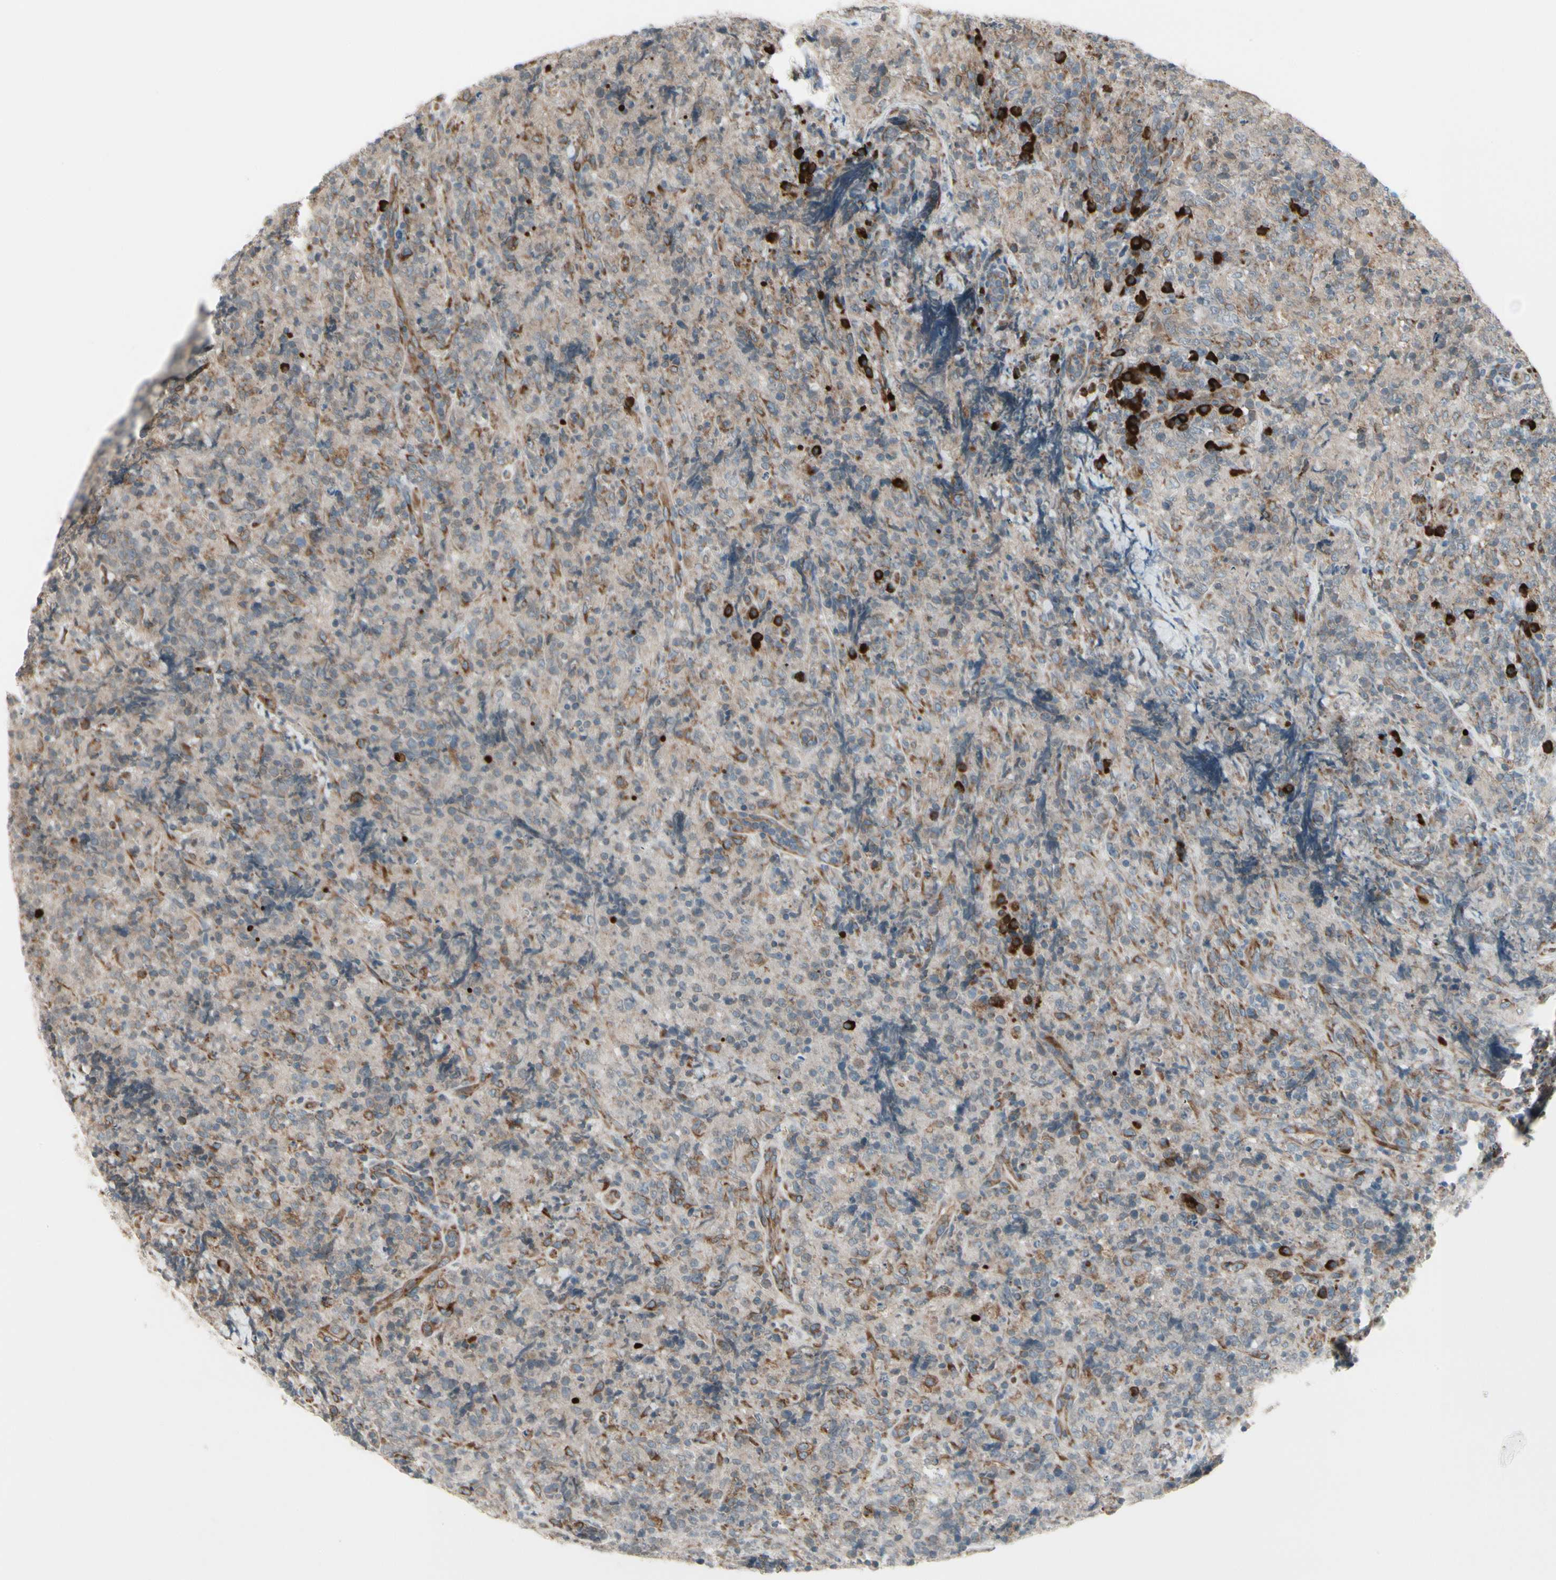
{"staining": {"intensity": "weak", "quantity": "25%-75%", "location": "cytoplasmic/membranous"}, "tissue": "lymphoma", "cell_type": "Tumor cells", "image_type": "cancer", "snomed": [{"axis": "morphology", "description": "Malignant lymphoma, non-Hodgkin's type, High grade"}, {"axis": "topography", "description": "Tonsil"}], "caption": "Protein staining of lymphoma tissue displays weak cytoplasmic/membranous expression in about 25%-75% of tumor cells. The staining was performed using DAB (3,3'-diaminobenzidine) to visualize the protein expression in brown, while the nuclei were stained in blue with hematoxylin (Magnification: 20x).", "gene": "FNDC3A", "patient": {"sex": "female", "age": 36}}